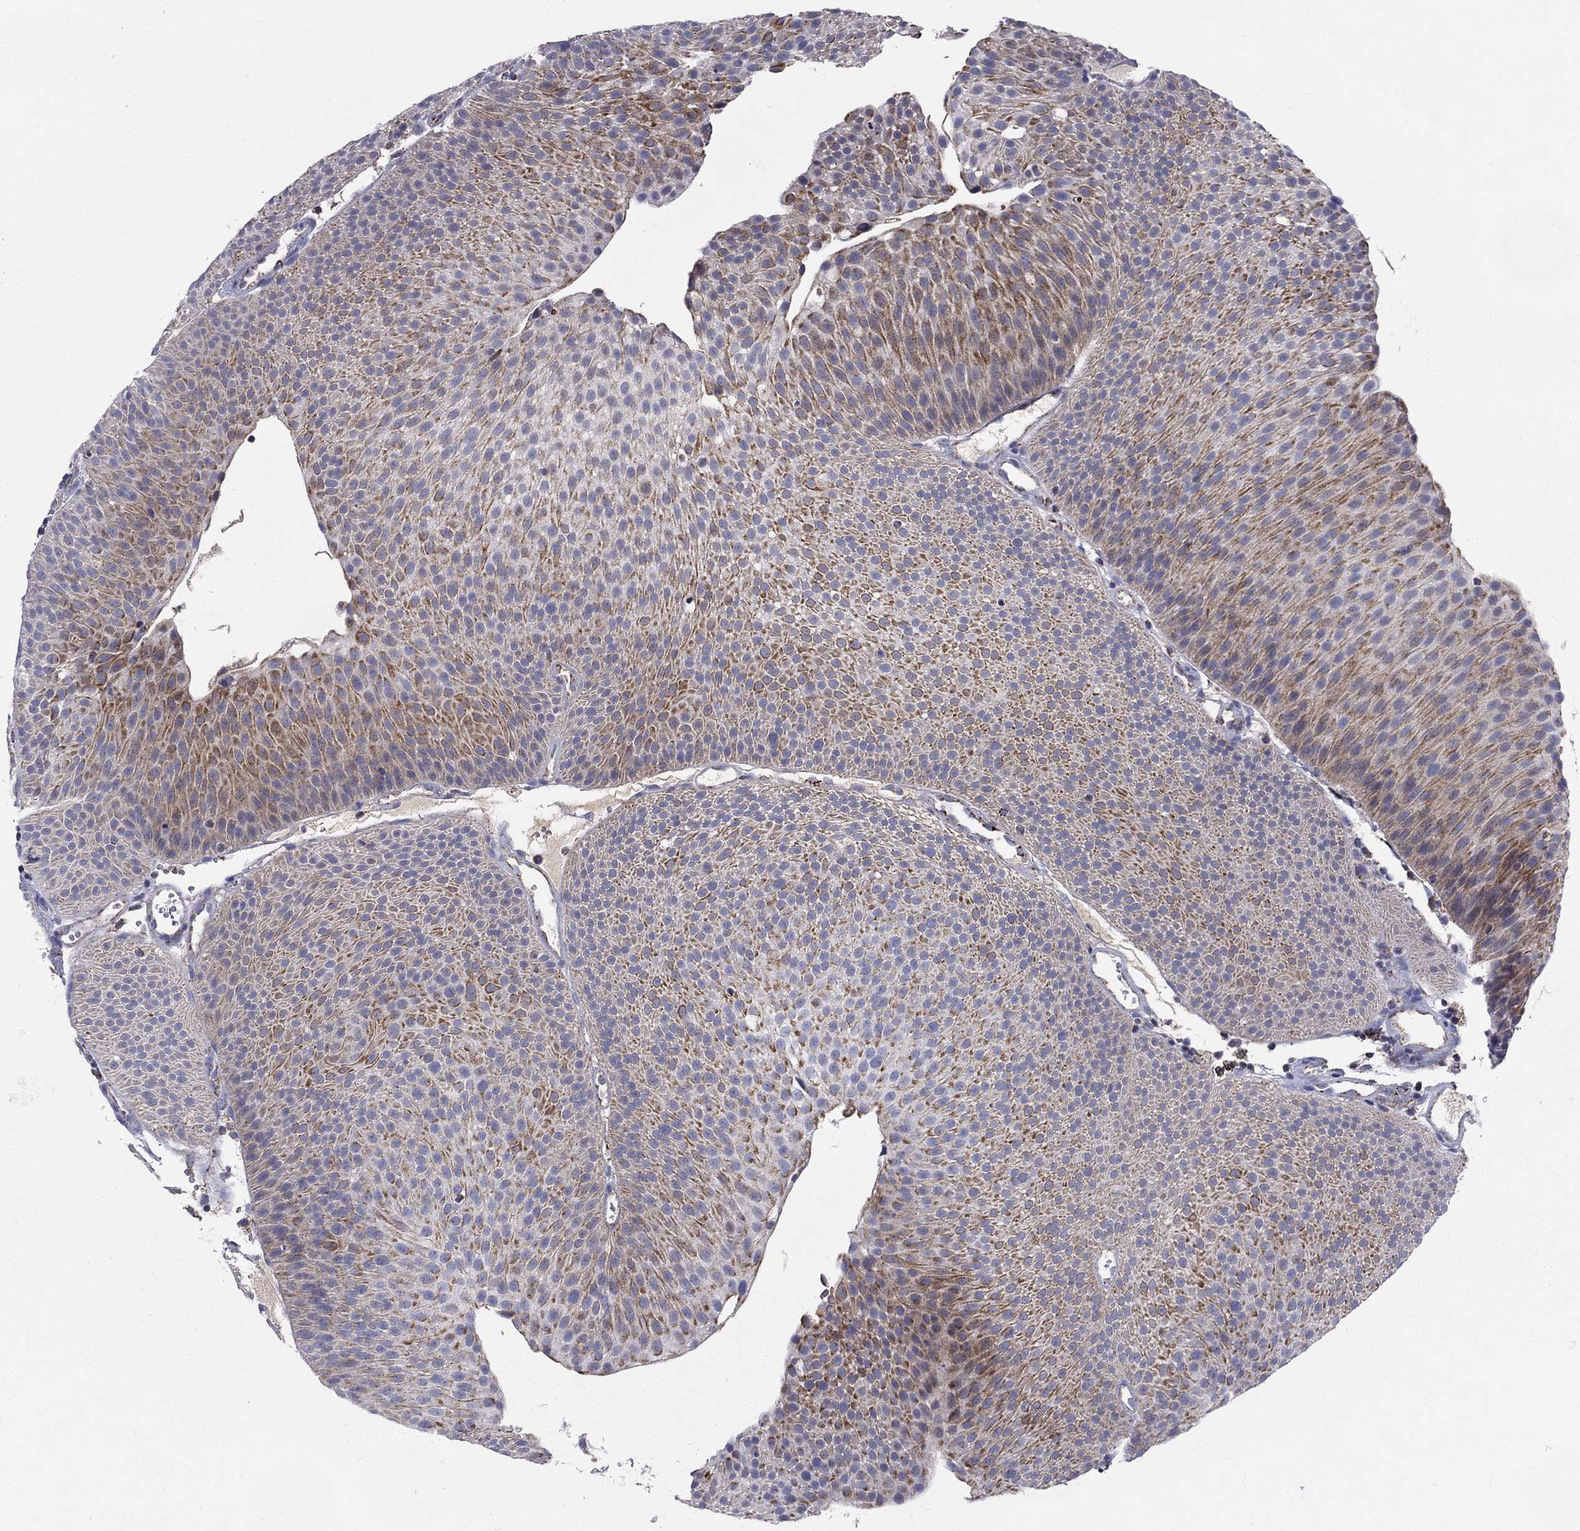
{"staining": {"intensity": "moderate", "quantity": "25%-75%", "location": "cytoplasmic/membranous"}, "tissue": "urothelial cancer", "cell_type": "Tumor cells", "image_type": "cancer", "snomed": [{"axis": "morphology", "description": "Urothelial carcinoma, Low grade"}, {"axis": "topography", "description": "Urinary bladder"}], "caption": "DAB (3,3'-diaminobenzidine) immunohistochemical staining of urothelial cancer displays moderate cytoplasmic/membranous protein expression in approximately 25%-75% of tumor cells.", "gene": "SLC4A10", "patient": {"sex": "male", "age": 65}}